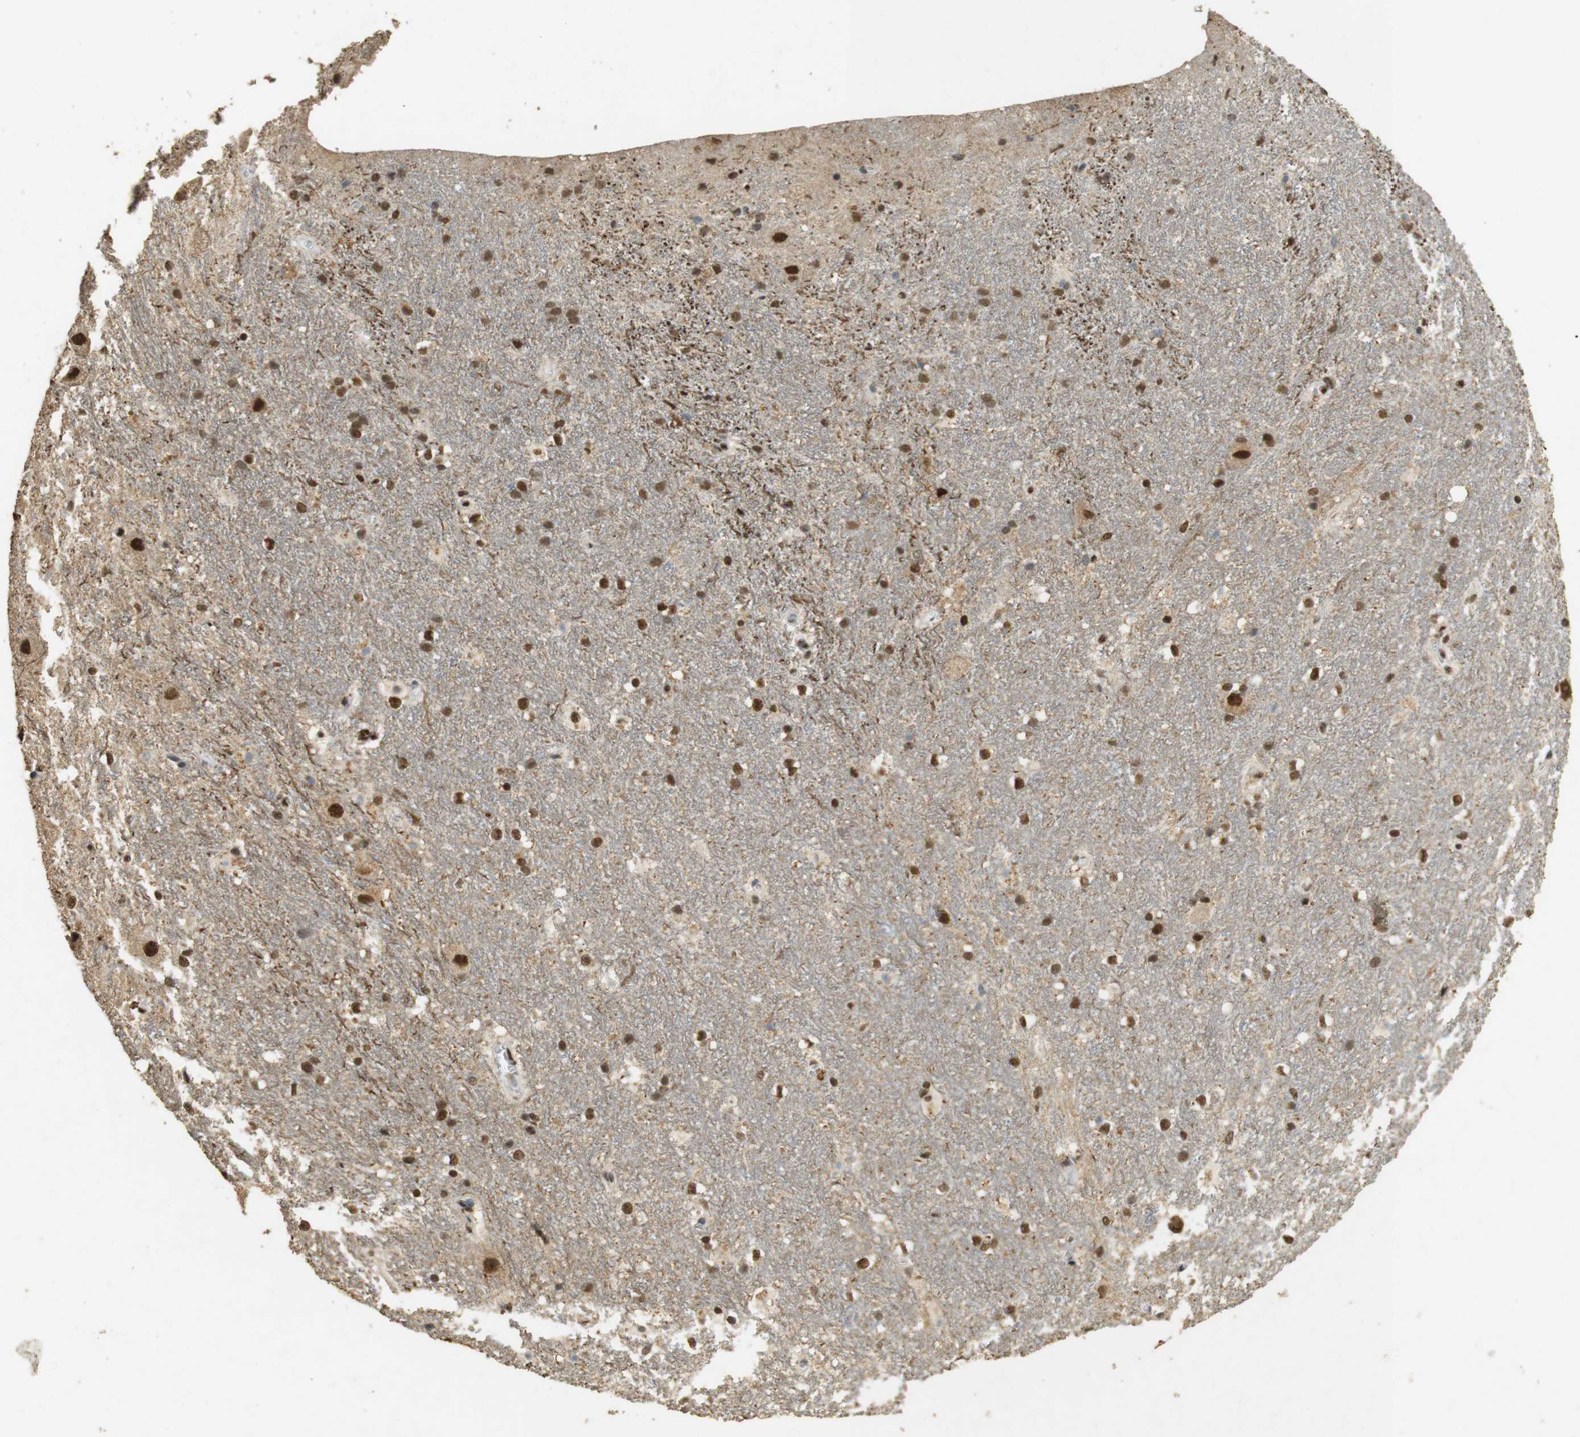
{"staining": {"intensity": "strong", "quantity": ">75%", "location": "nuclear"}, "tissue": "hippocampus", "cell_type": "Glial cells", "image_type": "normal", "snomed": [{"axis": "morphology", "description": "Normal tissue, NOS"}, {"axis": "topography", "description": "Hippocampus"}], "caption": "Immunohistochemical staining of normal hippocampus shows >75% levels of strong nuclear protein expression in approximately >75% of glial cells. Using DAB (3,3'-diaminobenzidine) (brown) and hematoxylin (blue) stains, captured at high magnification using brightfield microscopy.", "gene": "GATA4", "patient": {"sex": "female", "age": 19}}